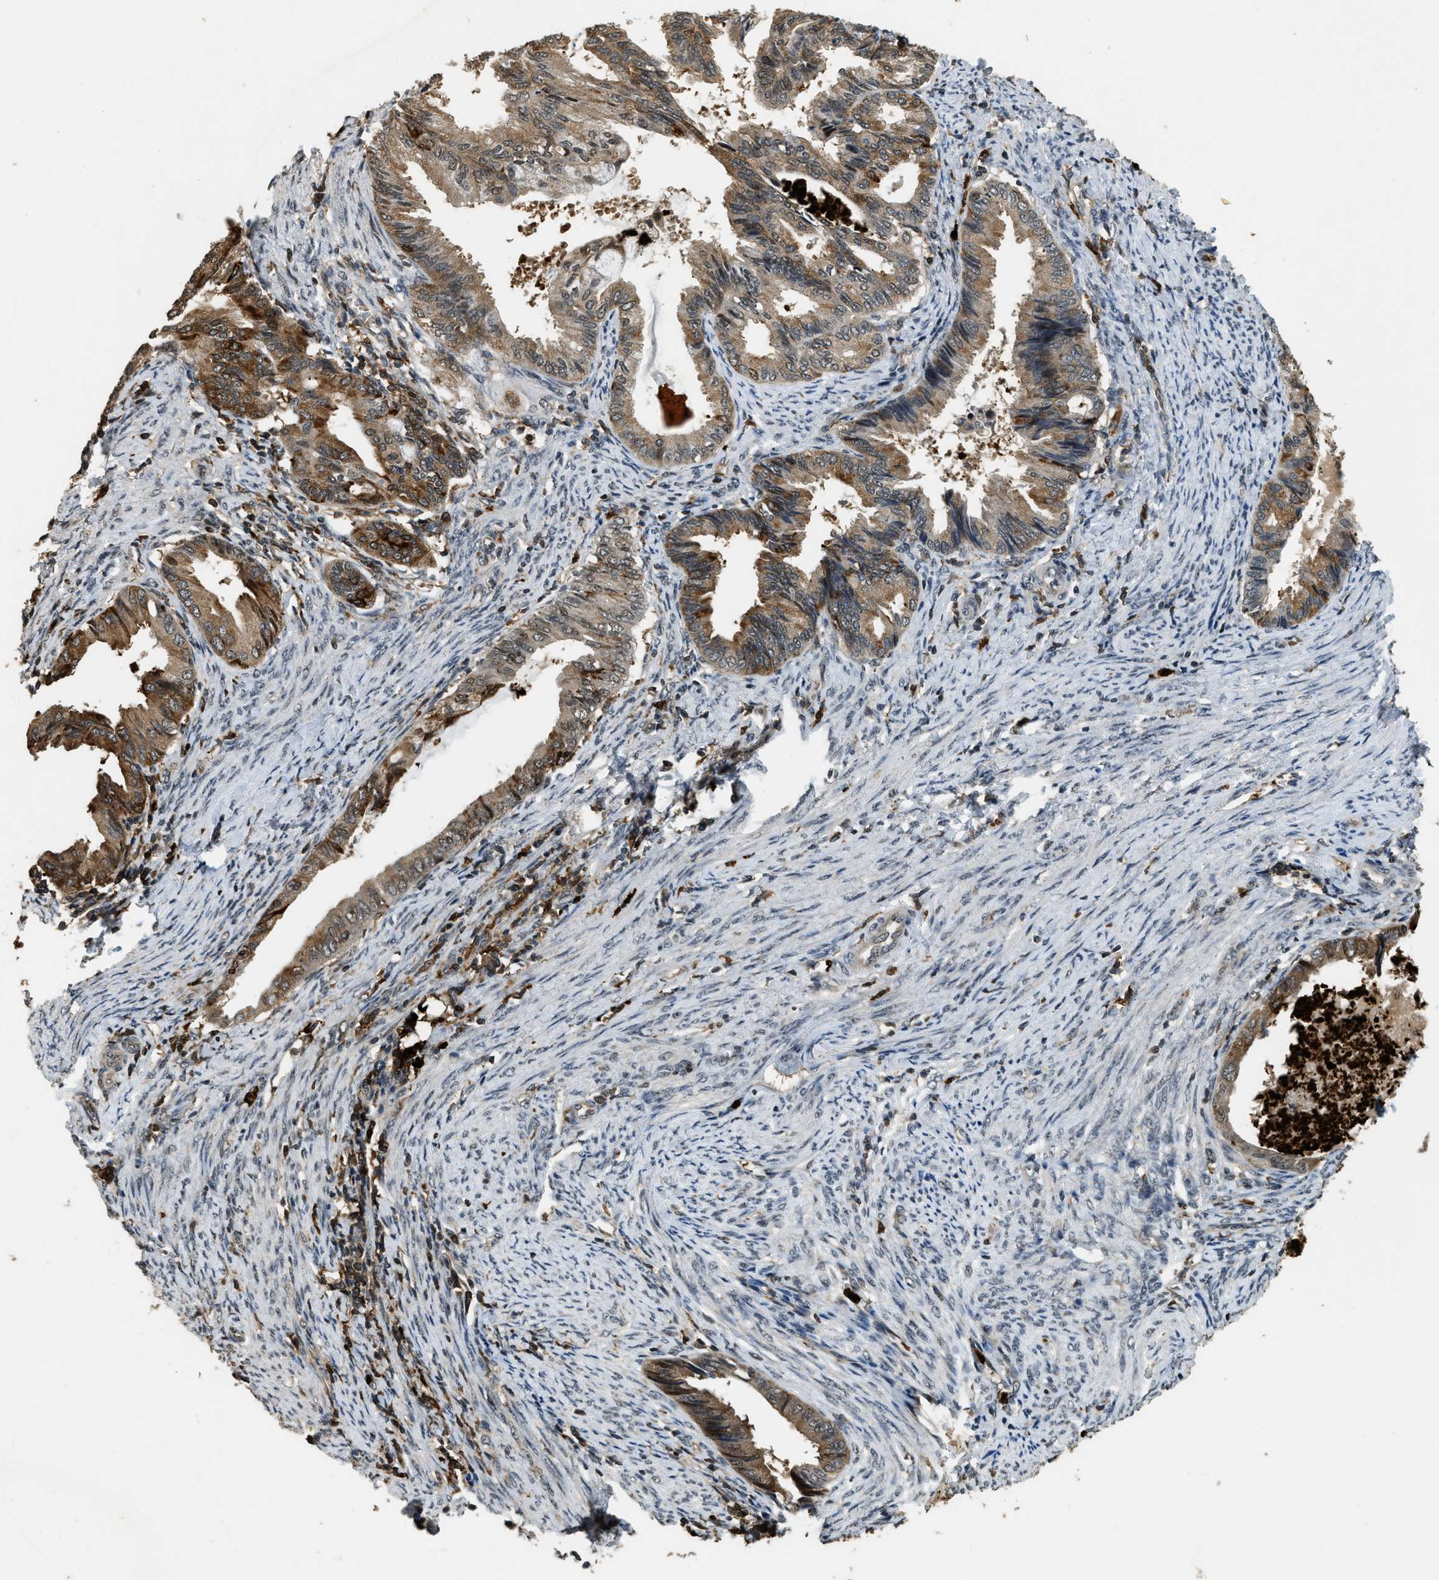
{"staining": {"intensity": "moderate", "quantity": ">75%", "location": "cytoplasmic/membranous"}, "tissue": "endometrial cancer", "cell_type": "Tumor cells", "image_type": "cancer", "snomed": [{"axis": "morphology", "description": "Adenocarcinoma, NOS"}, {"axis": "topography", "description": "Endometrium"}], "caption": "Protein expression by IHC exhibits moderate cytoplasmic/membranous positivity in about >75% of tumor cells in adenocarcinoma (endometrial).", "gene": "RNF141", "patient": {"sex": "female", "age": 86}}